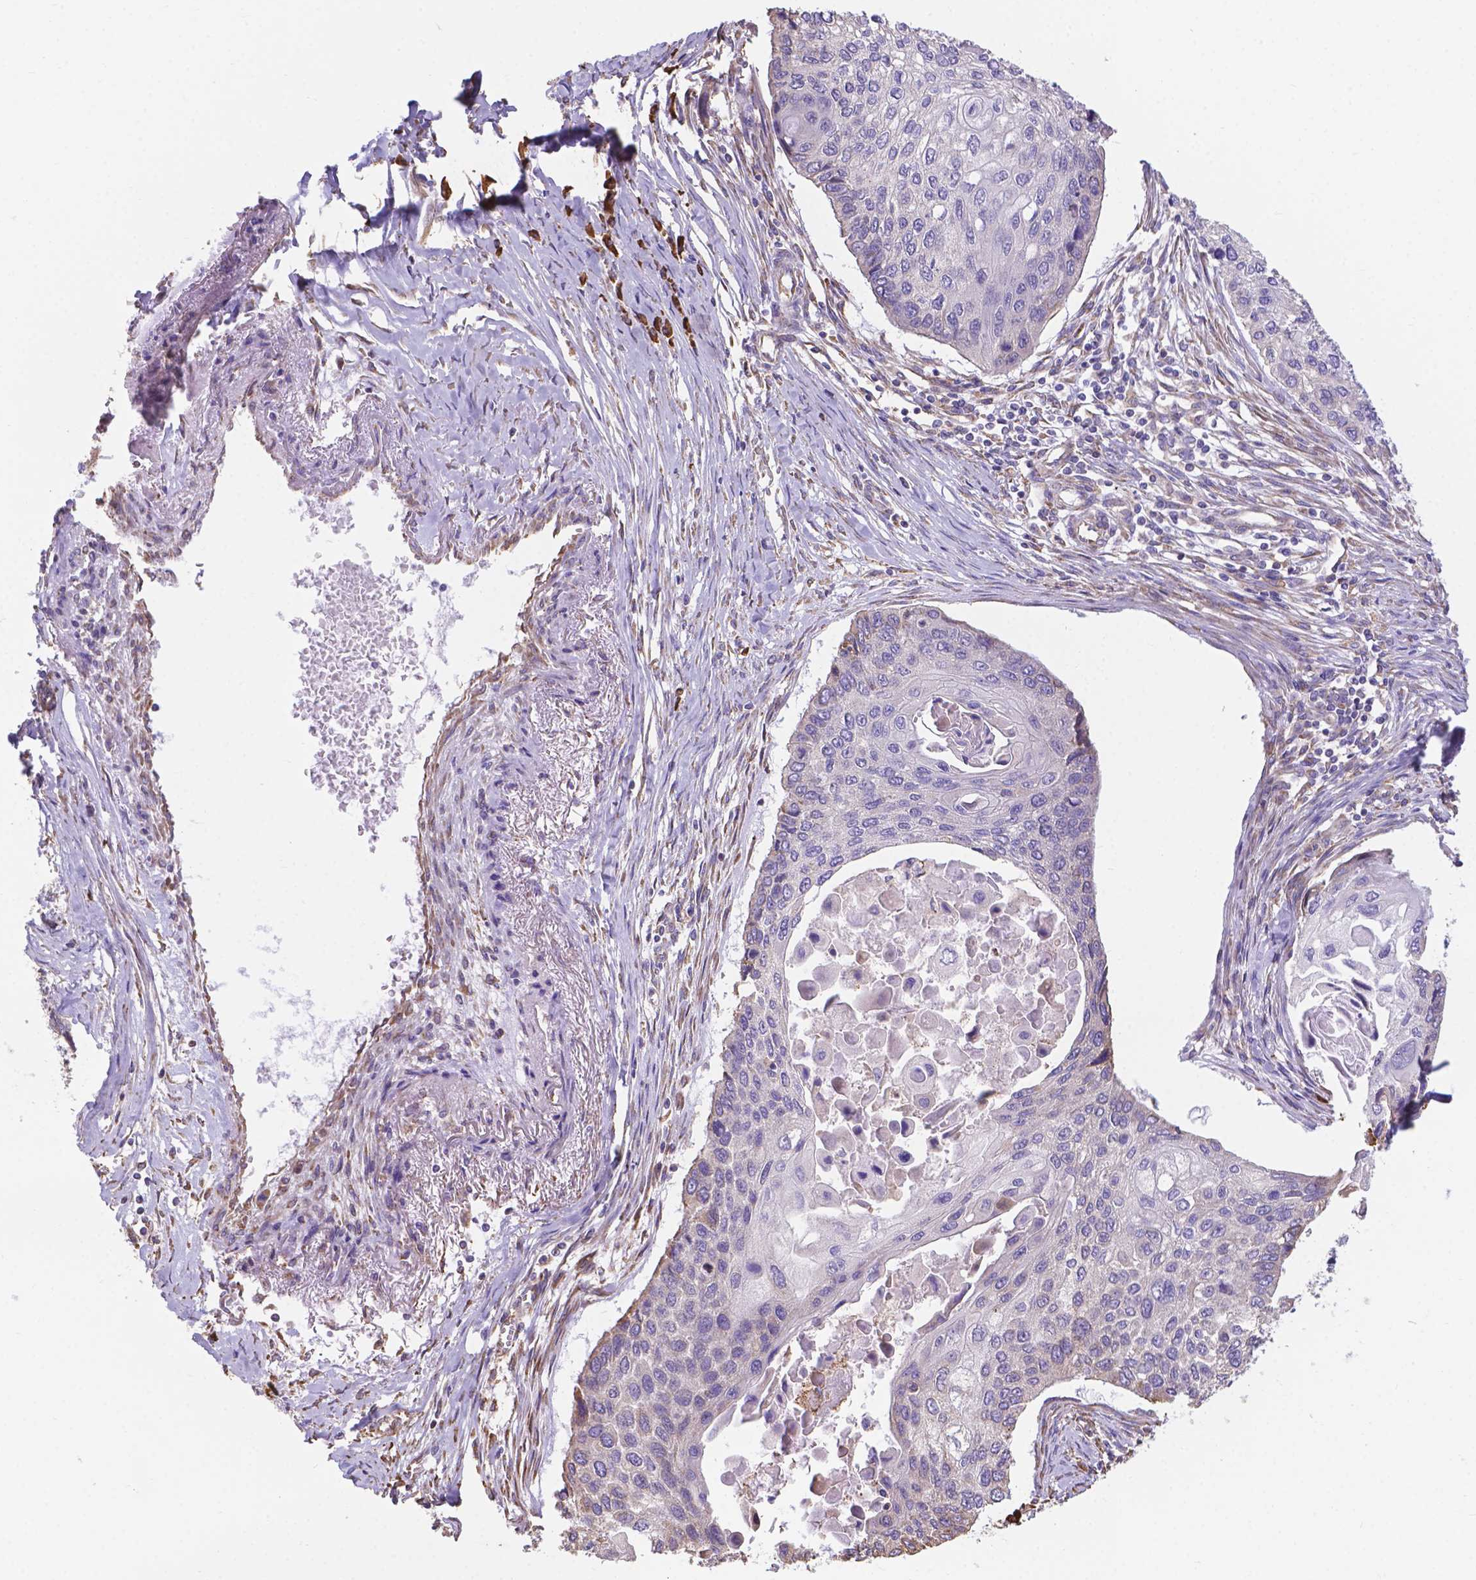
{"staining": {"intensity": "negative", "quantity": "none", "location": "none"}, "tissue": "lung cancer", "cell_type": "Tumor cells", "image_type": "cancer", "snomed": [{"axis": "morphology", "description": "Squamous cell carcinoma, NOS"}, {"axis": "morphology", "description": "Squamous cell carcinoma, metastatic, NOS"}, {"axis": "topography", "description": "Lung"}], "caption": "This is an immunohistochemistry photomicrograph of human lung cancer. There is no expression in tumor cells.", "gene": "IPO11", "patient": {"sex": "male", "age": 63}}